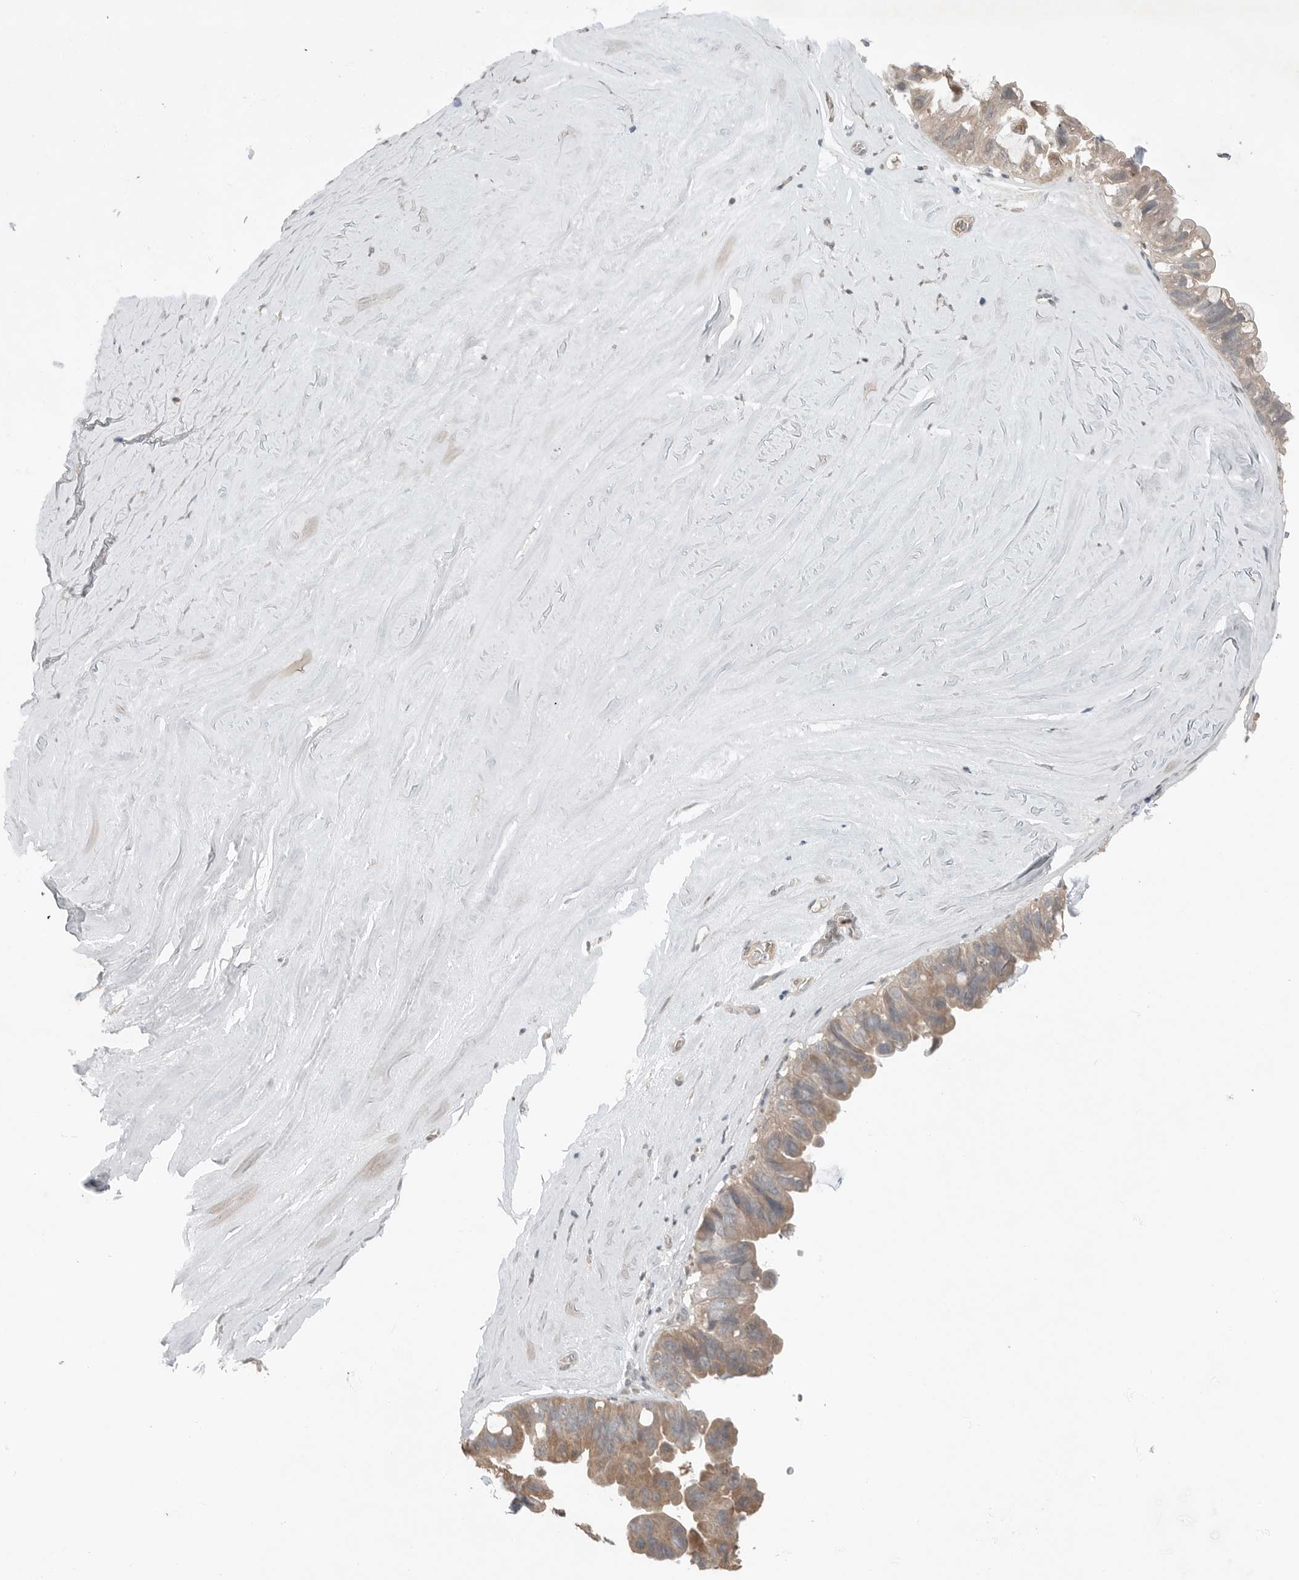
{"staining": {"intensity": "moderate", "quantity": ">75%", "location": "cytoplasmic/membranous"}, "tissue": "ovarian cancer", "cell_type": "Tumor cells", "image_type": "cancer", "snomed": [{"axis": "morphology", "description": "Cystadenocarcinoma, mucinous, NOS"}, {"axis": "topography", "description": "Ovary"}], "caption": "An immunohistochemistry micrograph of neoplastic tissue is shown. Protein staining in brown highlights moderate cytoplasmic/membranous positivity in ovarian cancer (mucinous cystadenocarcinoma) within tumor cells. The staining is performed using DAB (3,3'-diaminobenzidine) brown chromogen to label protein expression. The nuclei are counter-stained blue using hematoxylin.", "gene": "MFAP3L", "patient": {"sex": "female", "age": 61}}